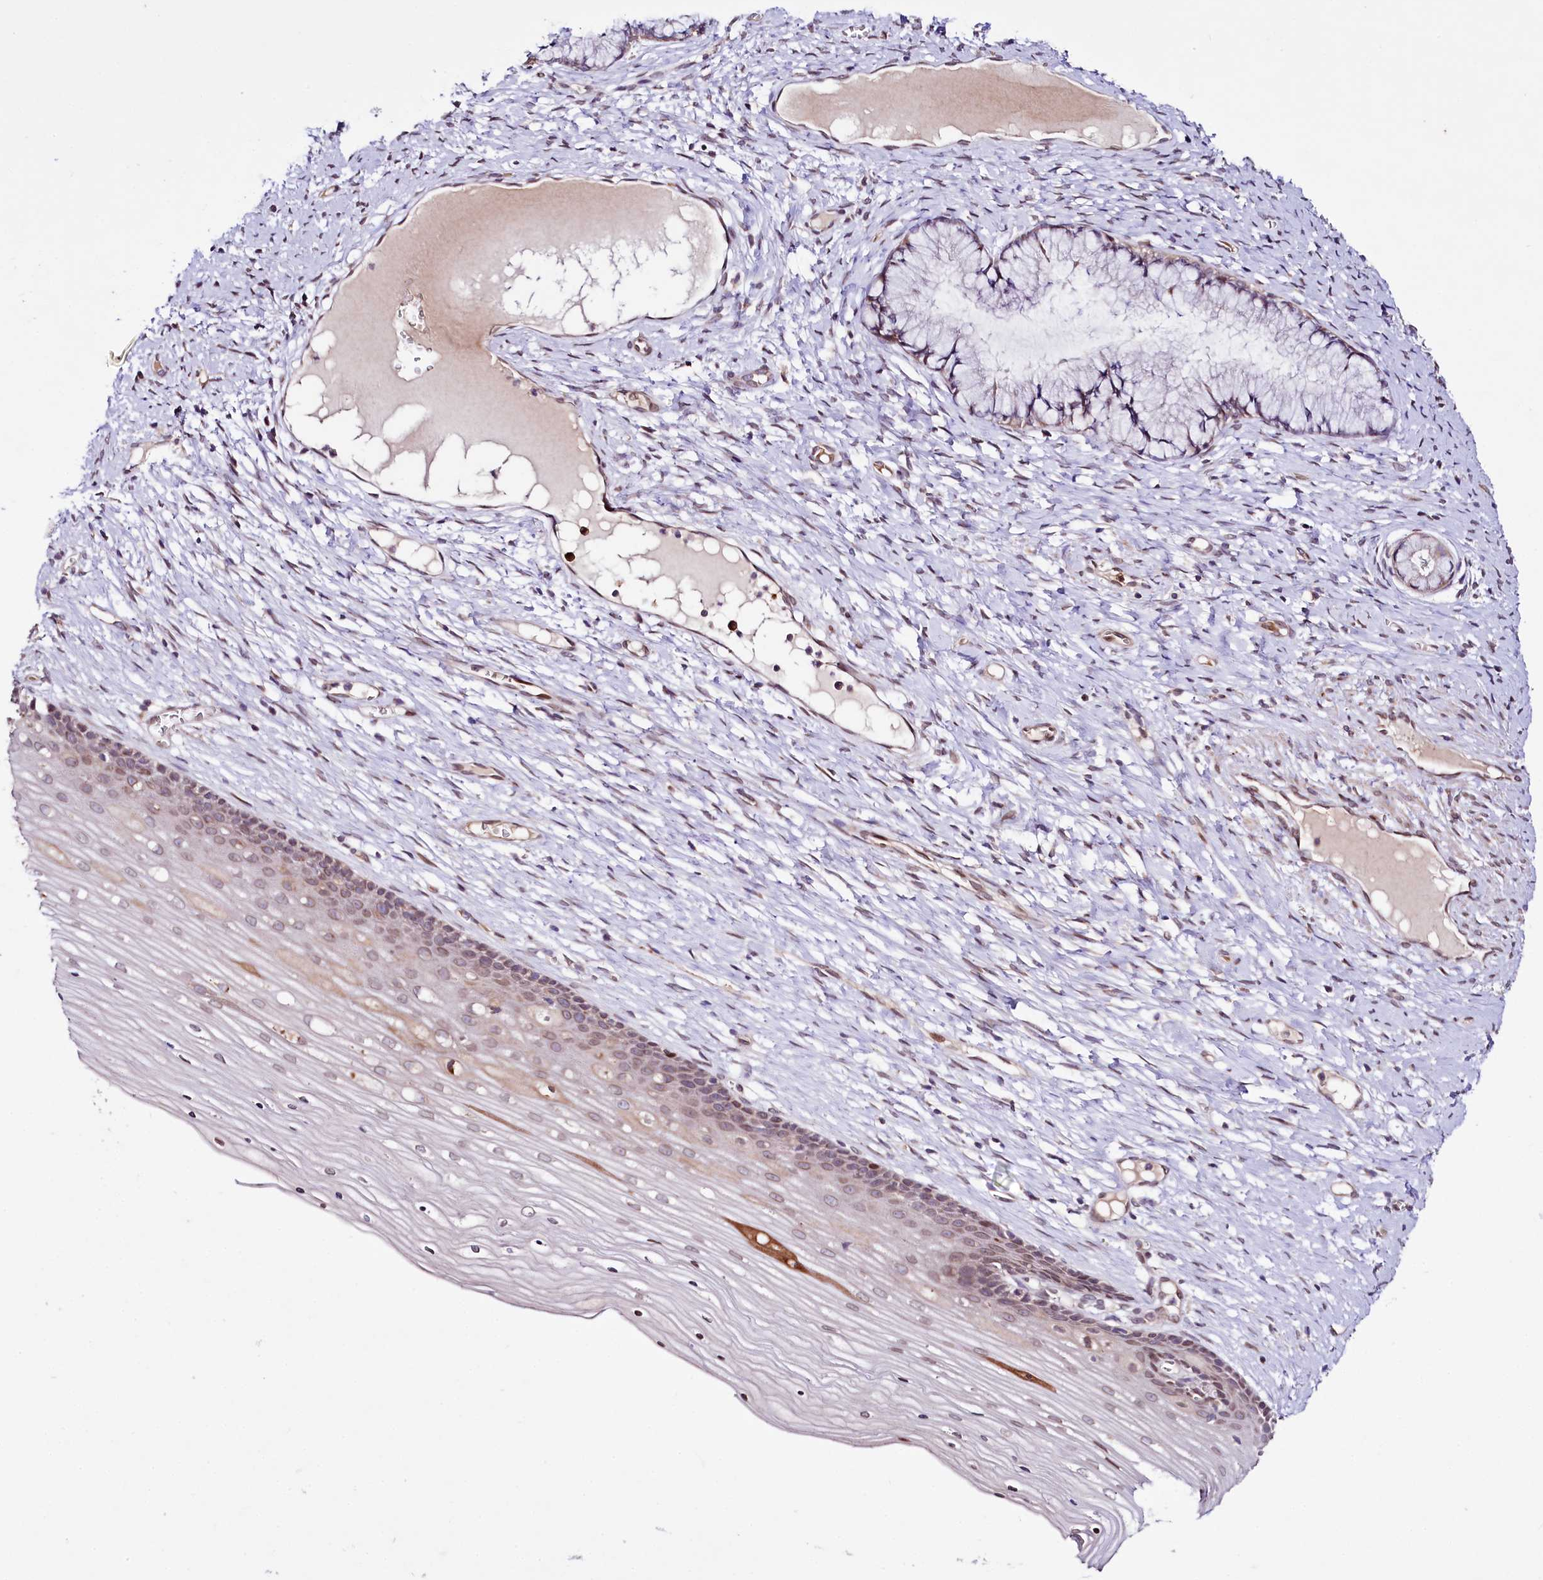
{"staining": {"intensity": "weak", "quantity": ">75%", "location": "nuclear"}, "tissue": "cervix", "cell_type": "Glandular cells", "image_type": "normal", "snomed": [{"axis": "morphology", "description": "Normal tissue, NOS"}, {"axis": "topography", "description": "Cervix"}], "caption": "The photomicrograph exhibits immunohistochemical staining of normal cervix. There is weak nuclear staining is identified in approximately >75% of glandular cells.", "gene": "ZNF226", "patient": {"sex": "female", "age": 42}}